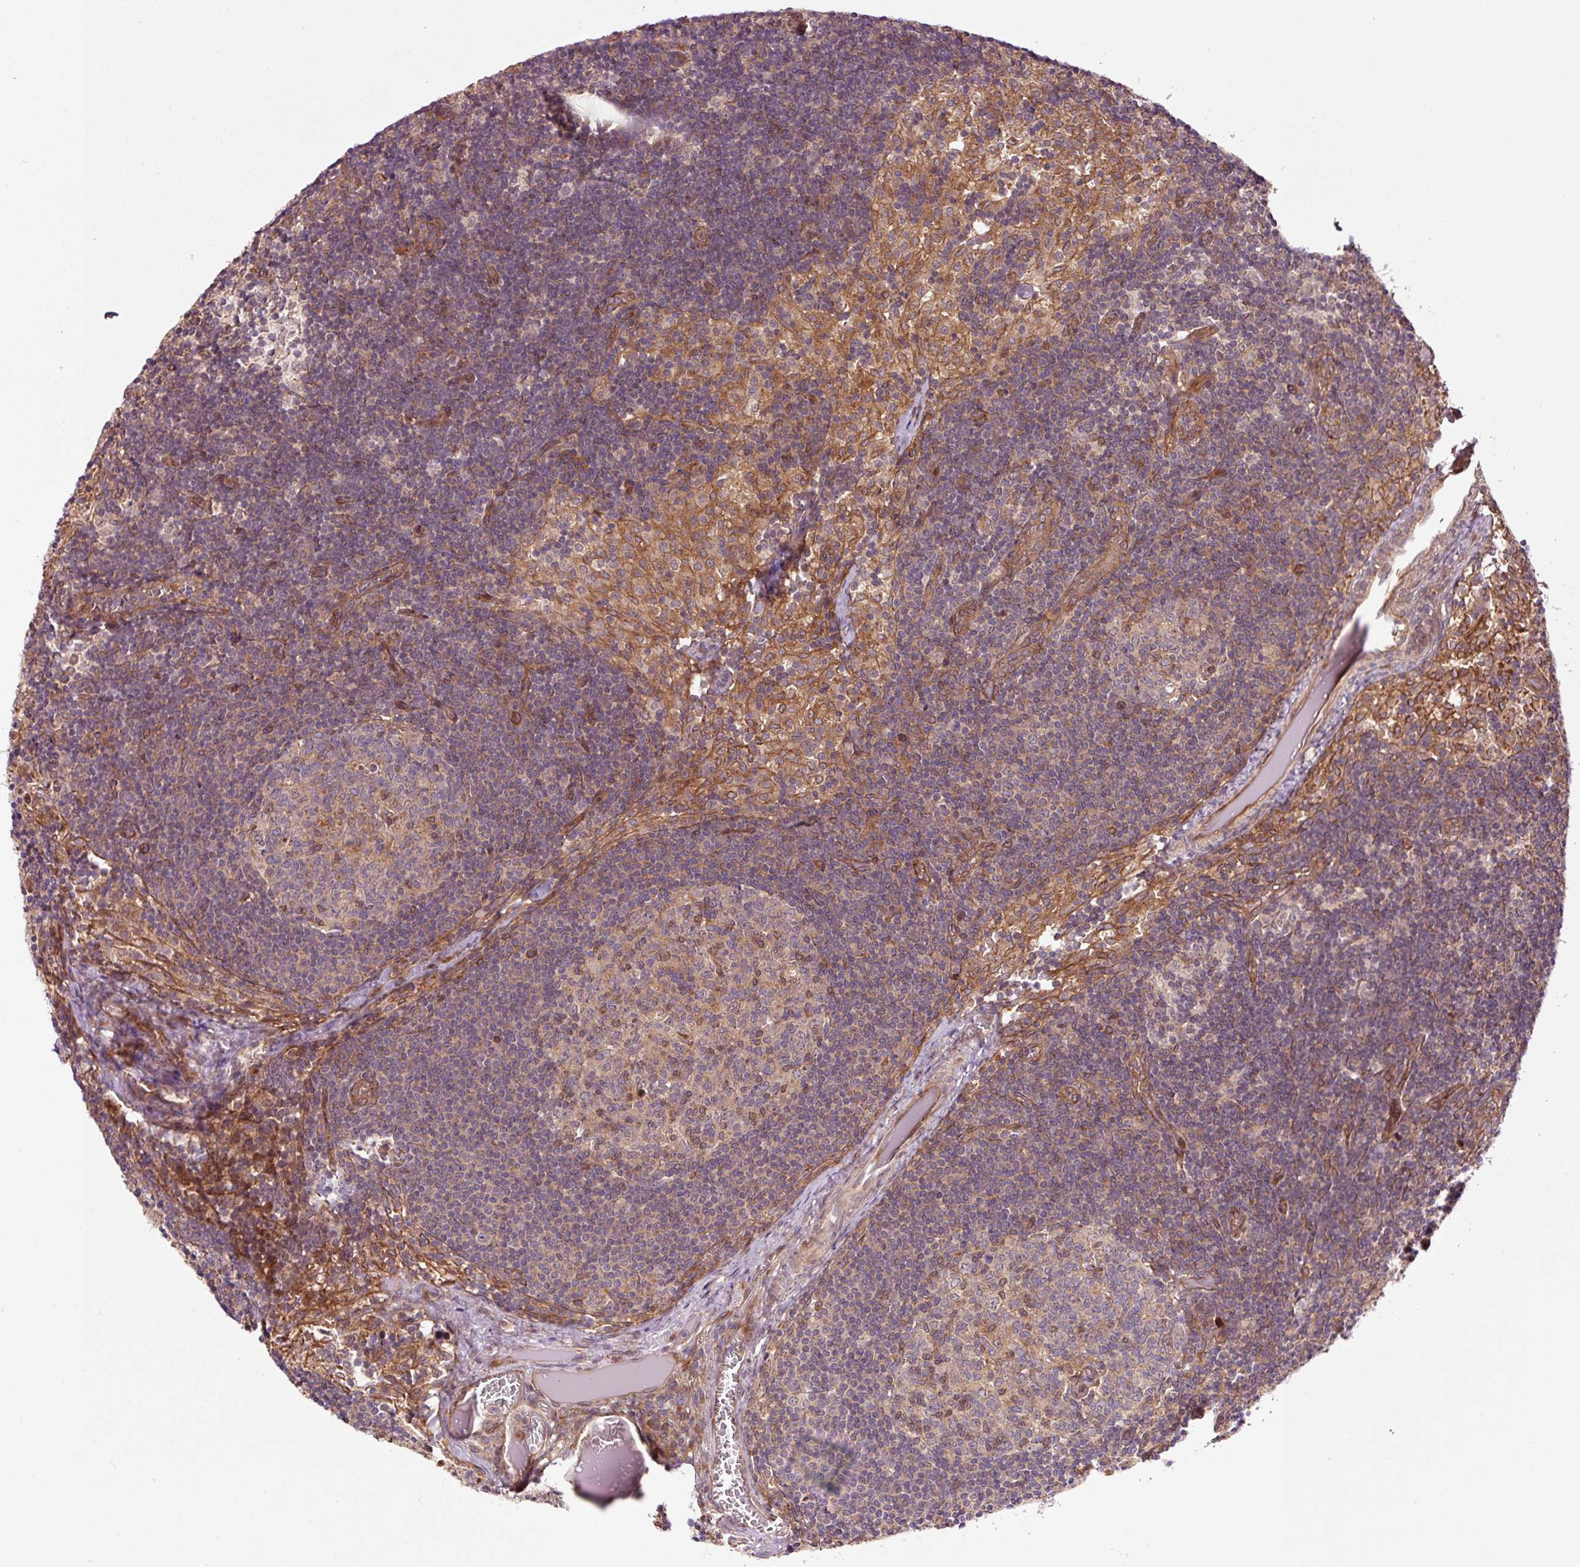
{"staining": {"intensity": "moderate", "quantity": "<25%", "location": "nuclear"}, "tissue": "lymph node", "cell_type": "Germinal center cells", "image_type": "normal", "snomed": [{"axis": "morphology", "description": "Normal tissue, NOS"}, {"axis": "topography", "description": "Lymph node"}], "caption": "IHC histopathology image of normal lymph node: human lymph node stained using IHC demonstrates low levels of moderate protein expression localized specifically in the nuclear of germinal center cells, appearing as a nuclear brown color.", "gene": "OXER1", "patient": {"sex": "female", "age": 31}}